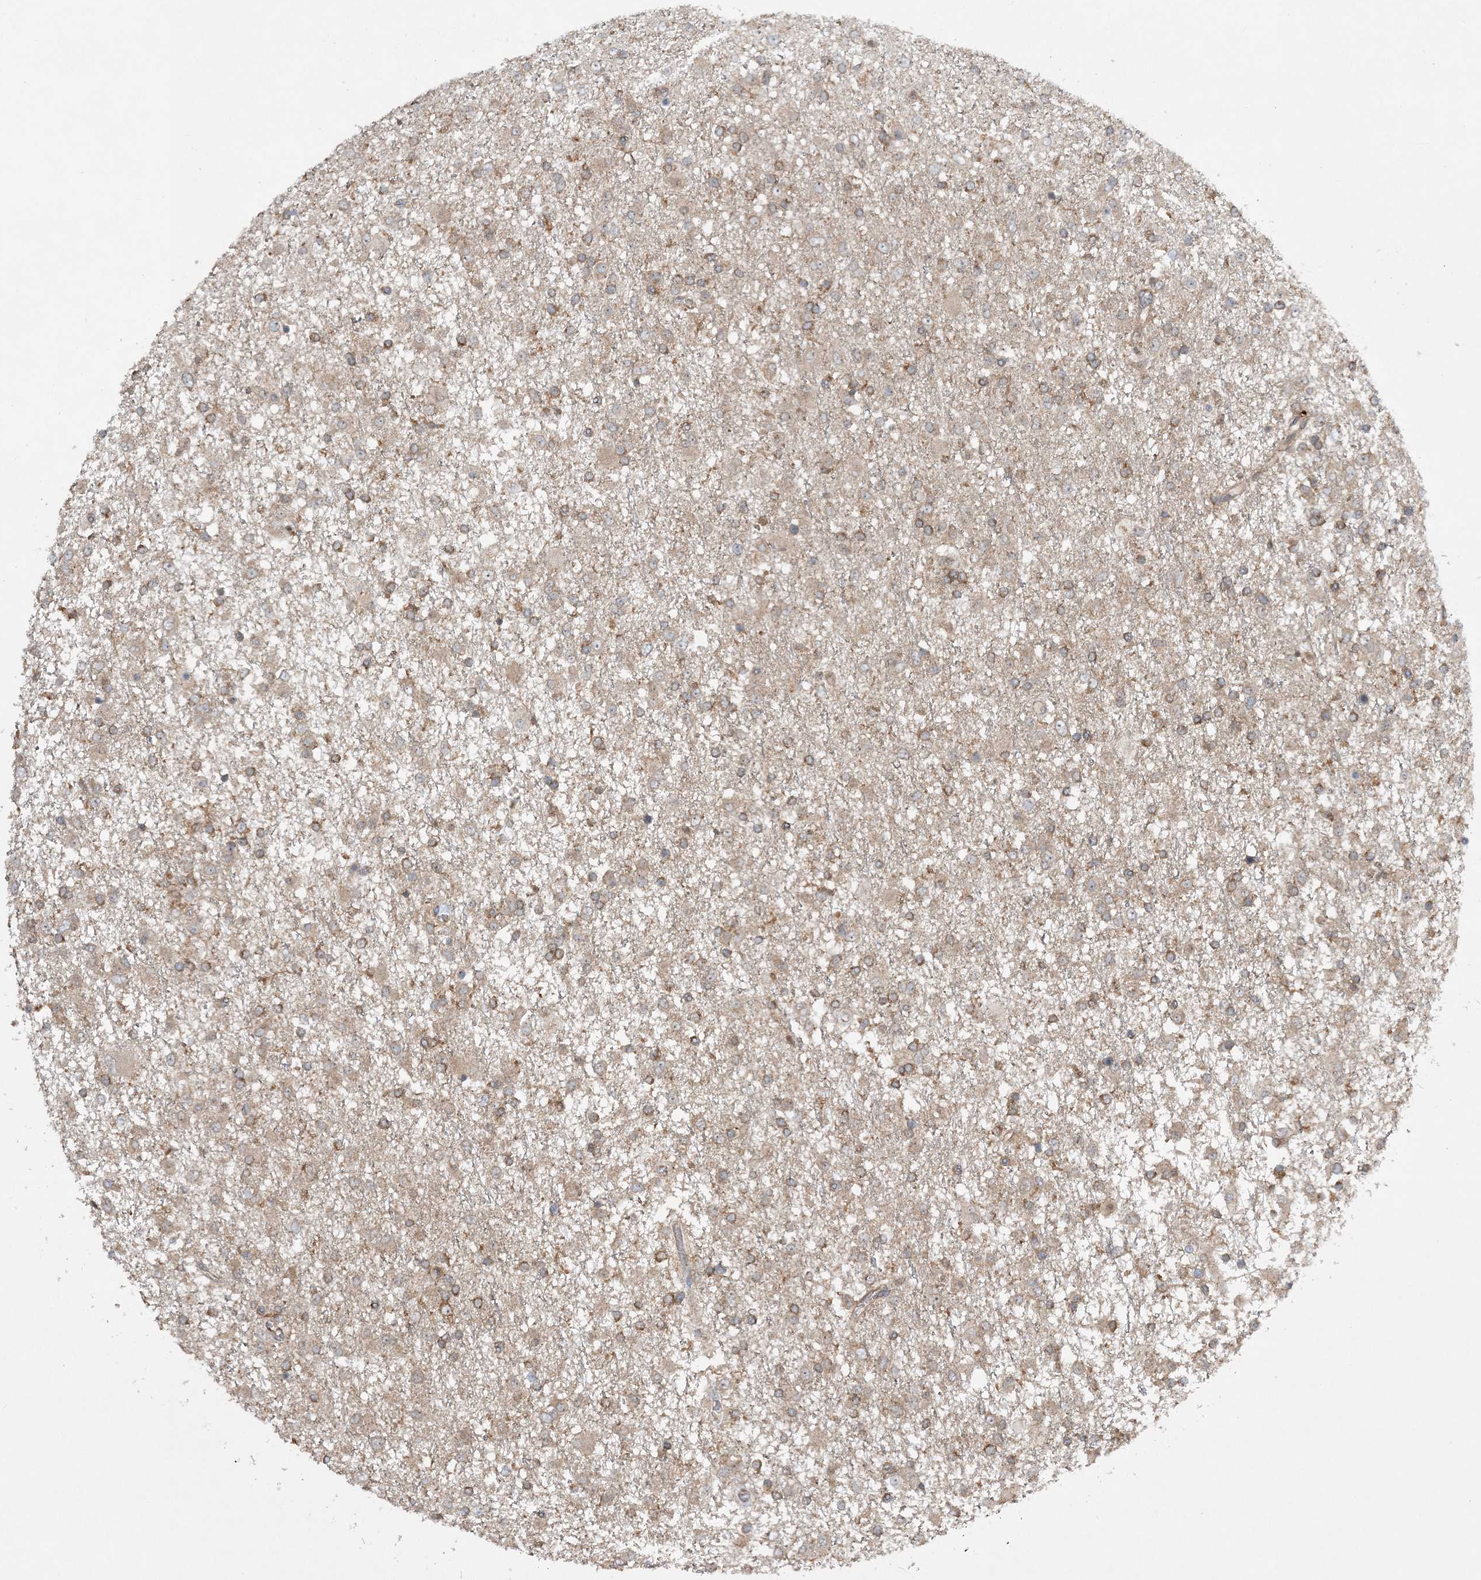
{"staining": {"intensity": "moderate", "quantity": "25%-75%", "location": "cytoplasmic/membranous"}, "tissue": "glioma", "cell_type": "Tumor cells", "image_type": "cancer", "snomed": [{"axis": "morphology", "description": "Glioma, malignant, Low grade"}, {"axis": "topography", "description": "Brain"}], "caption": "Malignant glioma (low-grade) stained with DAB (3,3'-diaminobenzidine) IHC demonstrates medium levels of moderate cytoplasmic/membranous expression in about 25%-75% of tumor cells.", "gene": "ACAP2", "patient": {"sex": "male", "age": 65}}